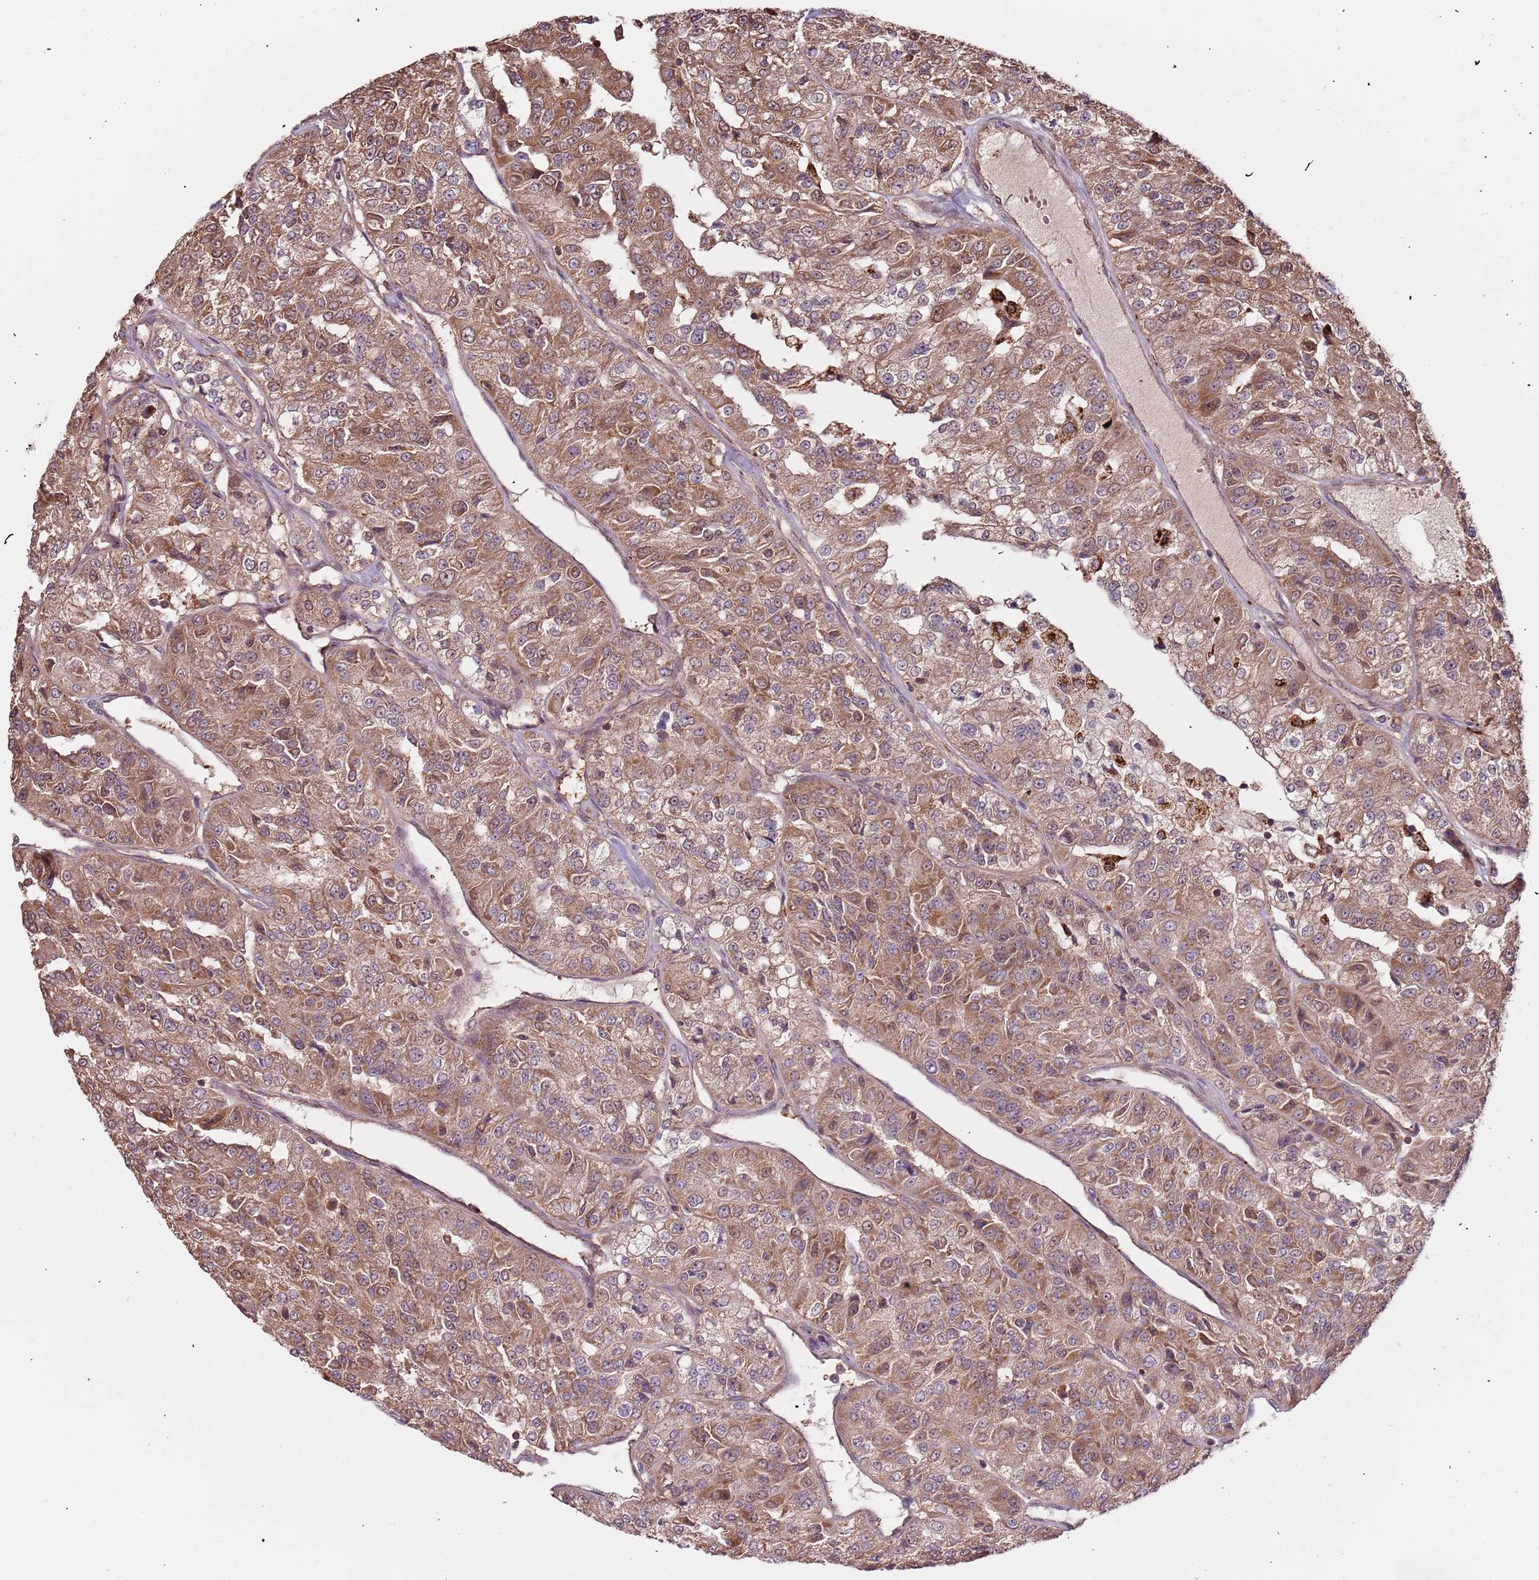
{"staining": {"intensity": "moderate", "quantity": ">75%", "location": "cytoplasmic/membranous"}, "tissue": "renal cancer", "cell_type": "Tumor cells", "image_type": "cancer", "snomed": [{"axis": "morphology", "description": "Adenocarcinoma, NOS"}, {"axis": "topography", "description": "Kidney"}], "caption": "Renal cancer (adenocarcinoma) stained with a brown dye shows moderate cytoplasmic/membranous positive expression in about >75% of tumor cells.", "gene": "IL17RD", "patient": {"sex": "female", "age": 63}}